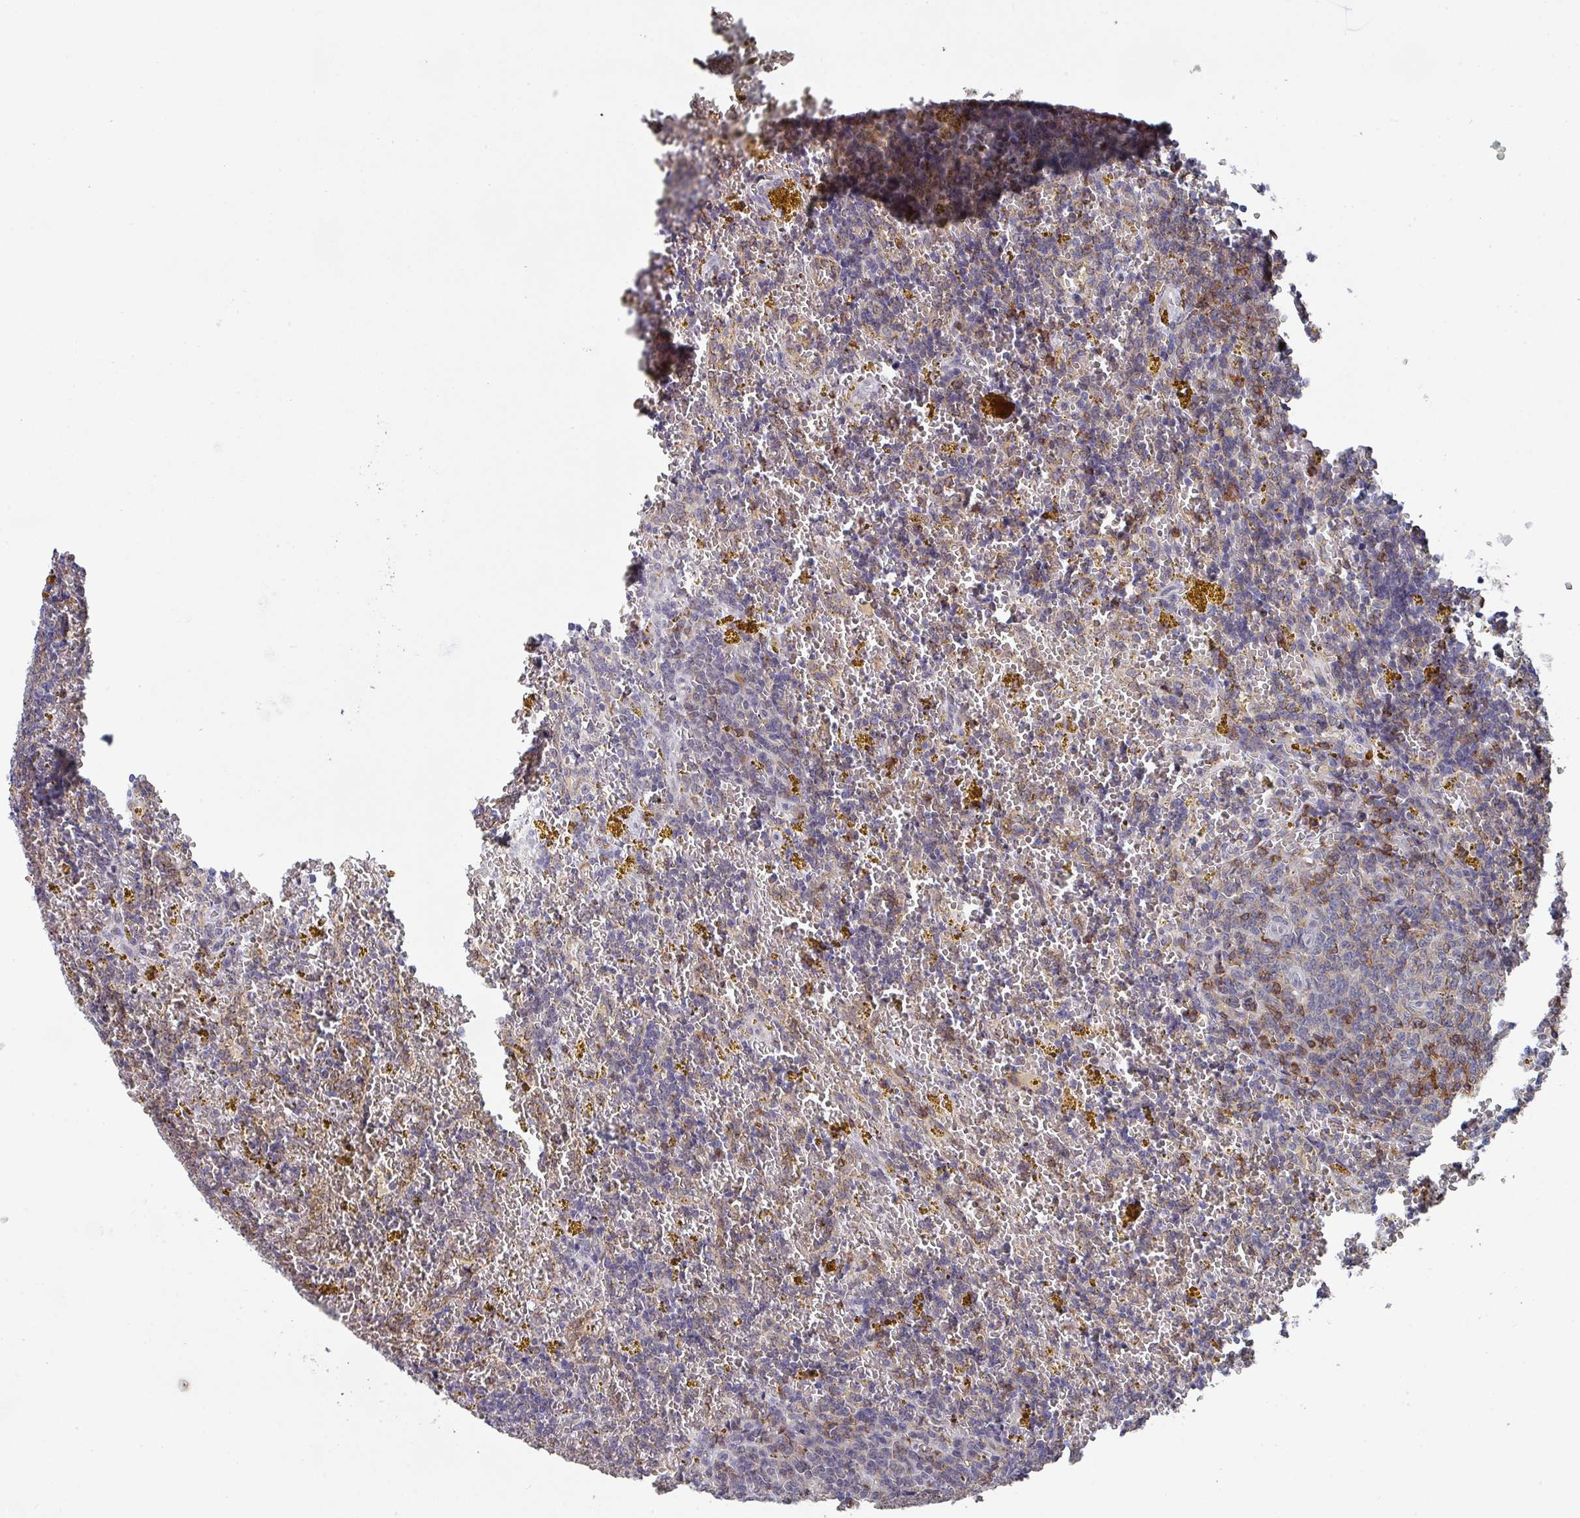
{"staining": {"intensity": "negative", "quantity": "none", "location": "none"}, "tissue": "lymphoma", "cell_type": "Tumor cells", "image_type": "cancer", "snomed": [{"axis": "morphology", "description": "Malignant lymphoma, non-Hodgkin's type, Low grade"}, {"axis": "topography", "description": "Spleen"}, {"axis": "topography", "description": "Lymph node"}], "caption": "This is a micrograph of IHC staining of lymphoma, which shows no positivity in tumor cells.", "gene": "RASAL3", "patient": {"sex": "female", "age": 66}}